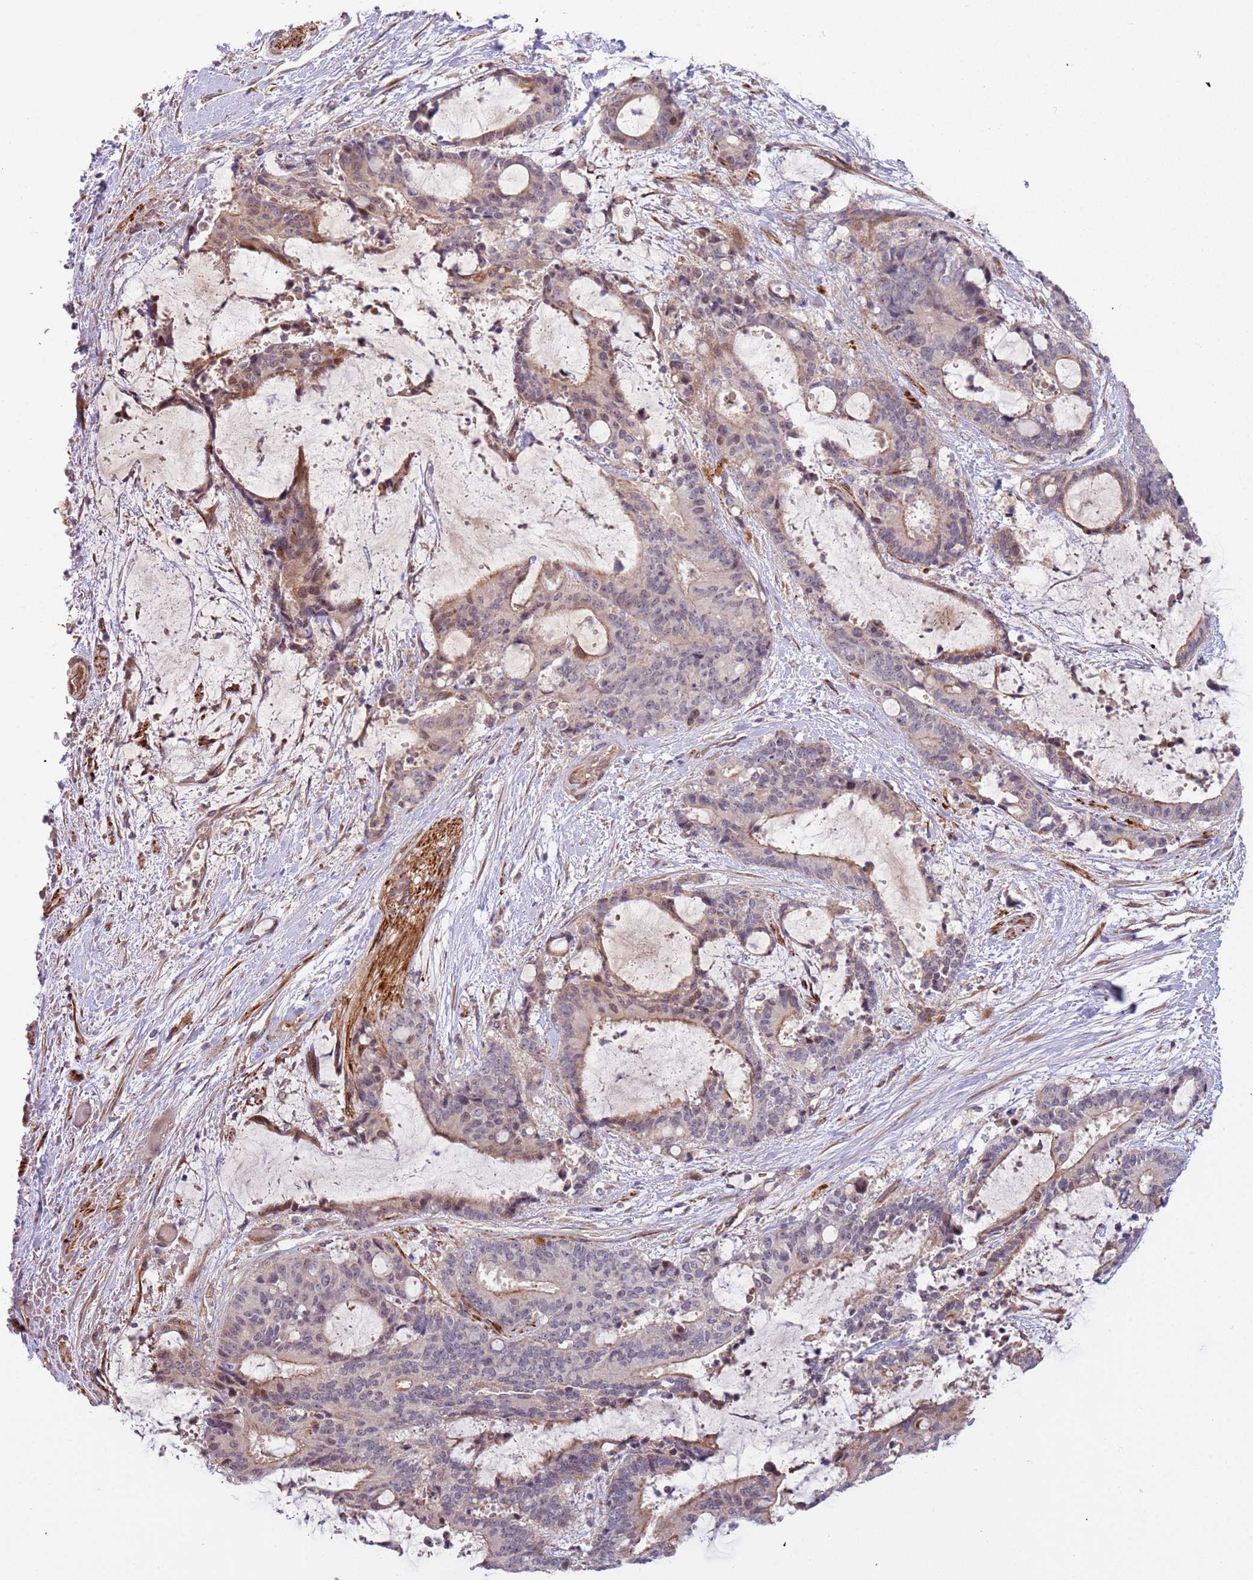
{"staining": {"intensity": "weak", "quantity": "25%-75%", "location": "cytoplasmic/membranous,nuclear"}, "tissue": "liver cancer", "cell_type": "Tumor cells", "image_type": "cancer", "snomed": [{"axis": "morphology", "description": "Normal tissue, NOS"}, {"axis": "morphology", "description": "Cholangiocarcinoma"}, {"axis": "topography", "description": "Liver"}, {"axis": "topography", "description": "Peripheral nerve tissue"}], "caption": "This micrograph exhibits IHC staining of human liver cancer, with low weak cytoplasmic/membranous and nuclear staining in approximately 25%-75% of tumor cells.", "gene": "TRAPPC6B", "patient": {"sex": "female", "age": 73}}